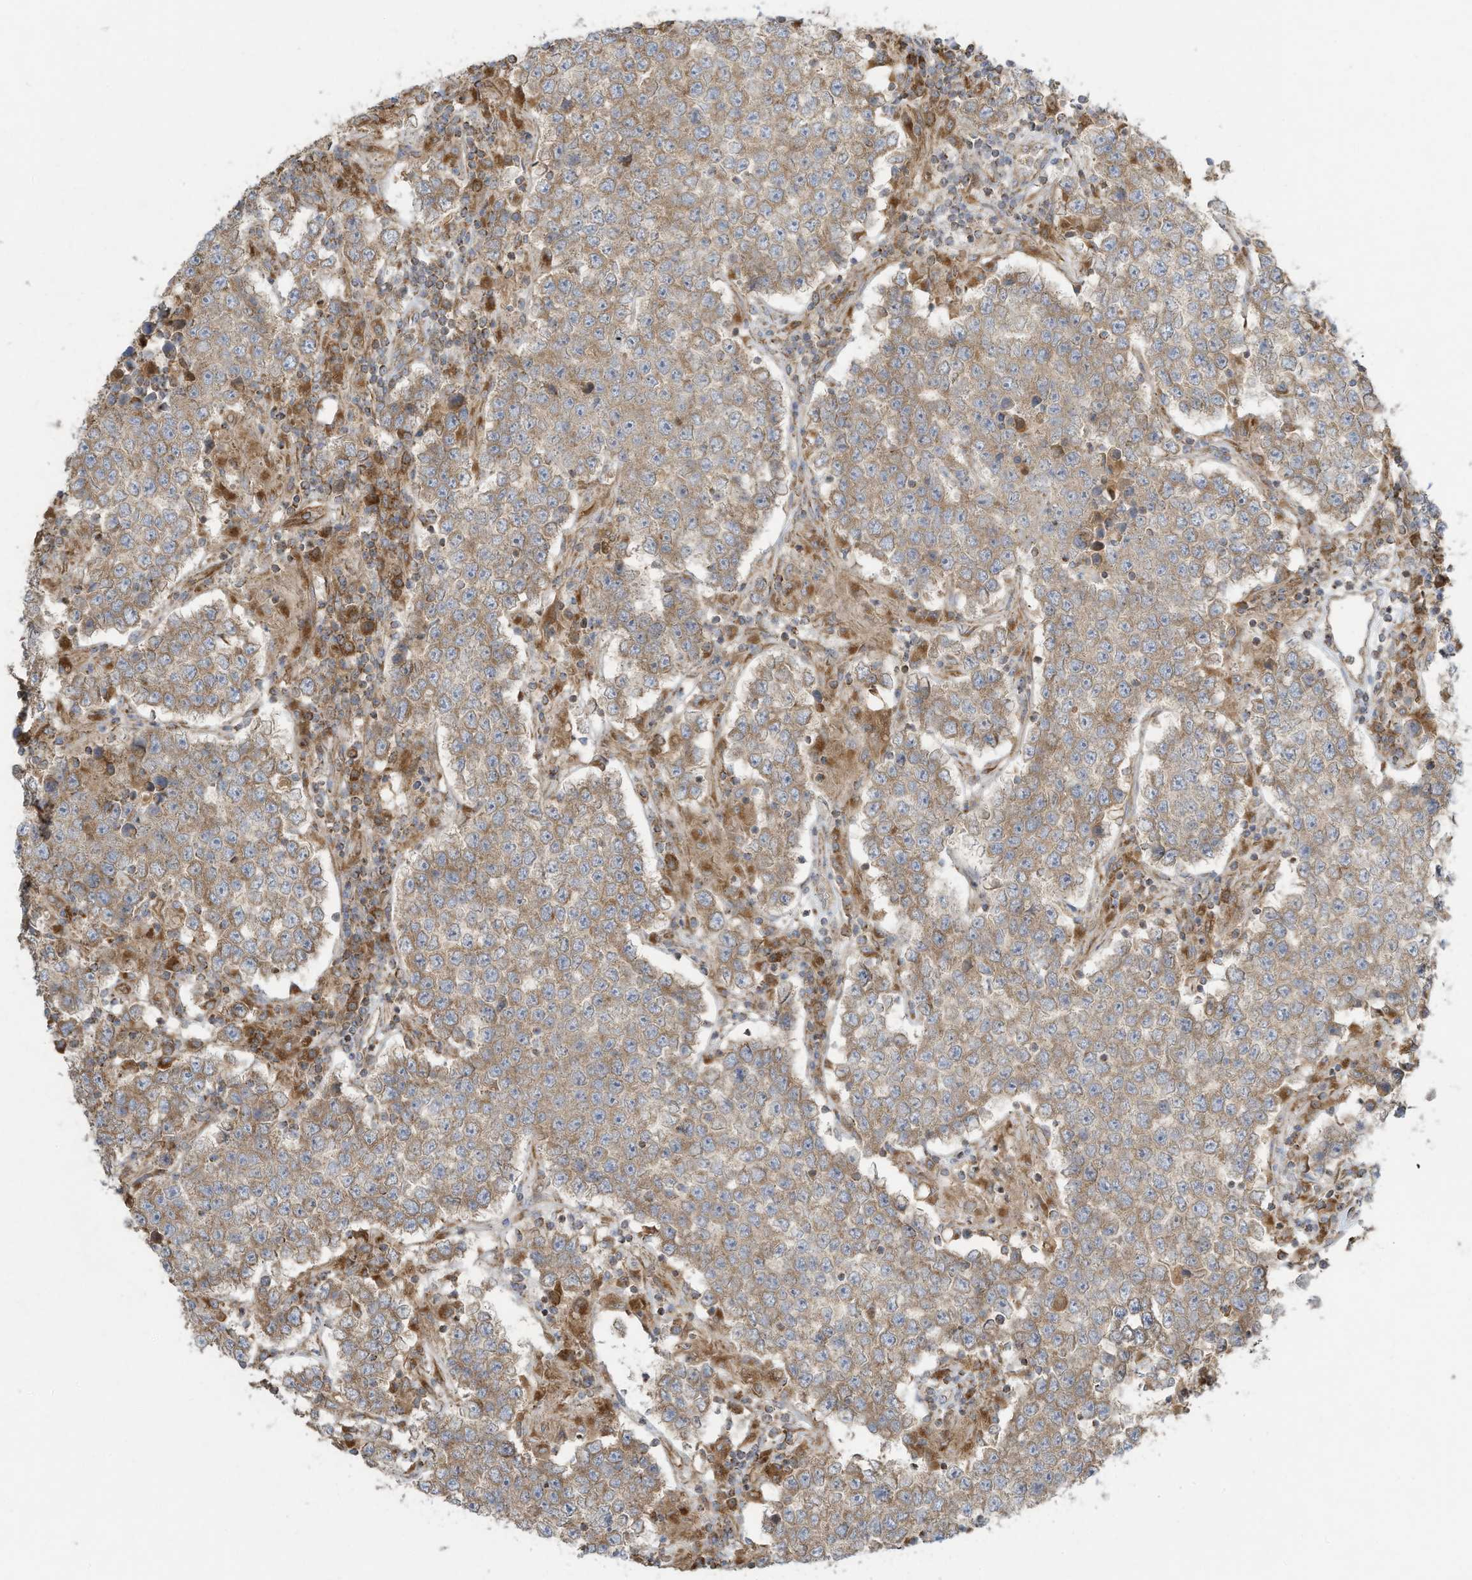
{"staining": {"intensity": "weak", "quantity": ">75%", "location": "cytoplasmic/membranous"}, "tissue": "testis cancer", "cell_type": "Tumor cells", "image_type": "cancer", "snomed": [{"axis": "morphology", "description": "Normal tissue, NOS"}, {"axis": "morphology", "description": "Urothelial carcinoma, High grade"}, {"axis": "morphology", "description": "Seminoma, NOS"}, {"axis": "morphology", "description": "Carcinoma, Embryonal, NOS"}, {"axis": "topography", "description": "Urinary bladder"}, {"axis": "topography", "description": "Testis"}], "caption": "Immunohistochemistry of urothelial carcinoma (high-grade) (testis) reveals low levels of weak cytoplasmic/membranous expression in about >75% of tumor cells.", "gene": "SYNJ2", "patient": {"sex": "male", "age": 41}}